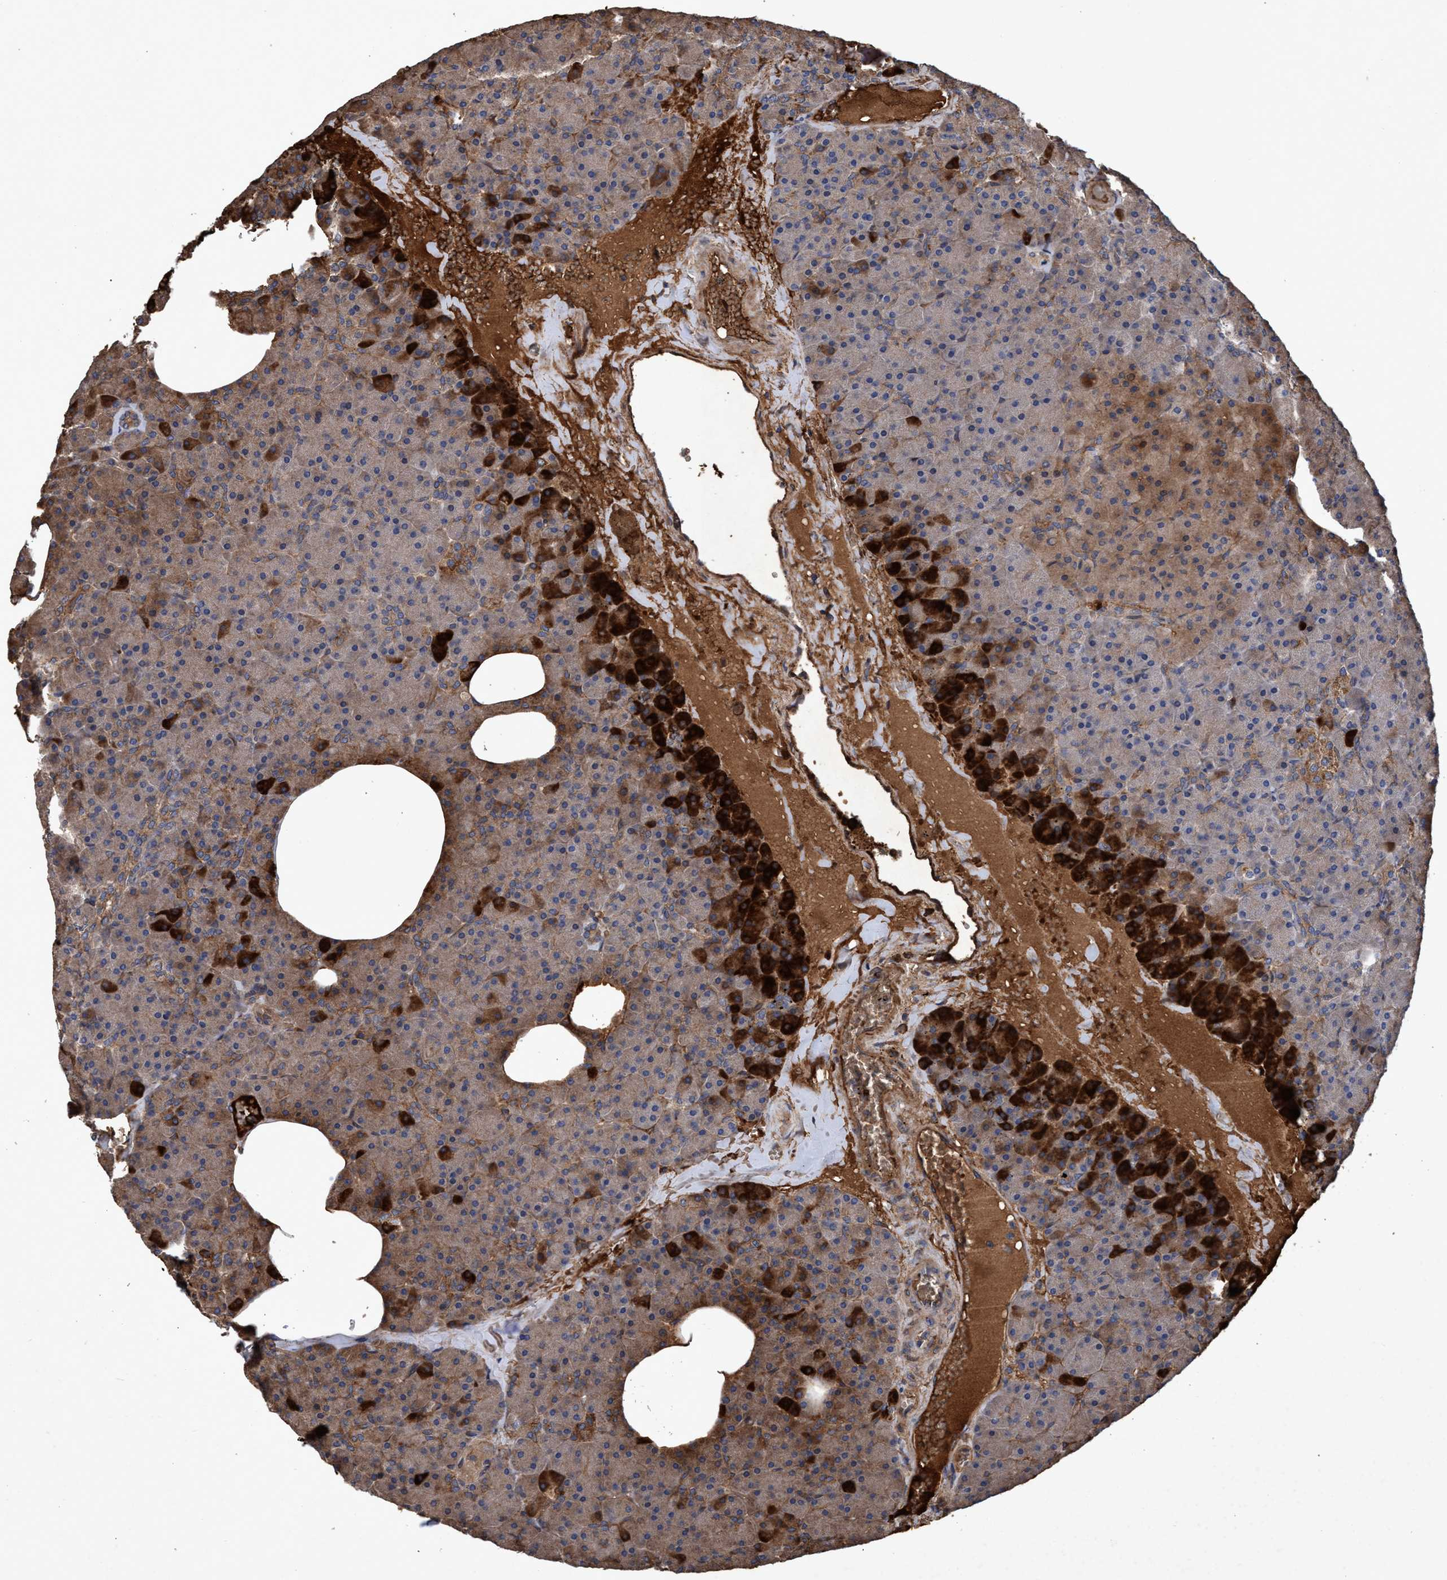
{"staining": {"intensity": "moderate", "quantity": ">75%", "location": "cytoplasmic/membranous"}, "tissue": "pancreas", "cell_type": "Exocrine glandular cells", "image_type": "normal", "snomed": [{"axis": "morphology", "description": "Normal tissue, NOS"}, {"axis": "morphology", "description": "Carcinoid, malignant, NOS"}, {"axis": "topography", "description": "Pancreas"}], "caption": "A photomicrograph of pancreas stained for a protein exhibits moderate cytoplasmic/membranous brown staining in exocrine glandular cells.", "gene": "CHMP6", "patient": {"sex": "female", "age": 35}}